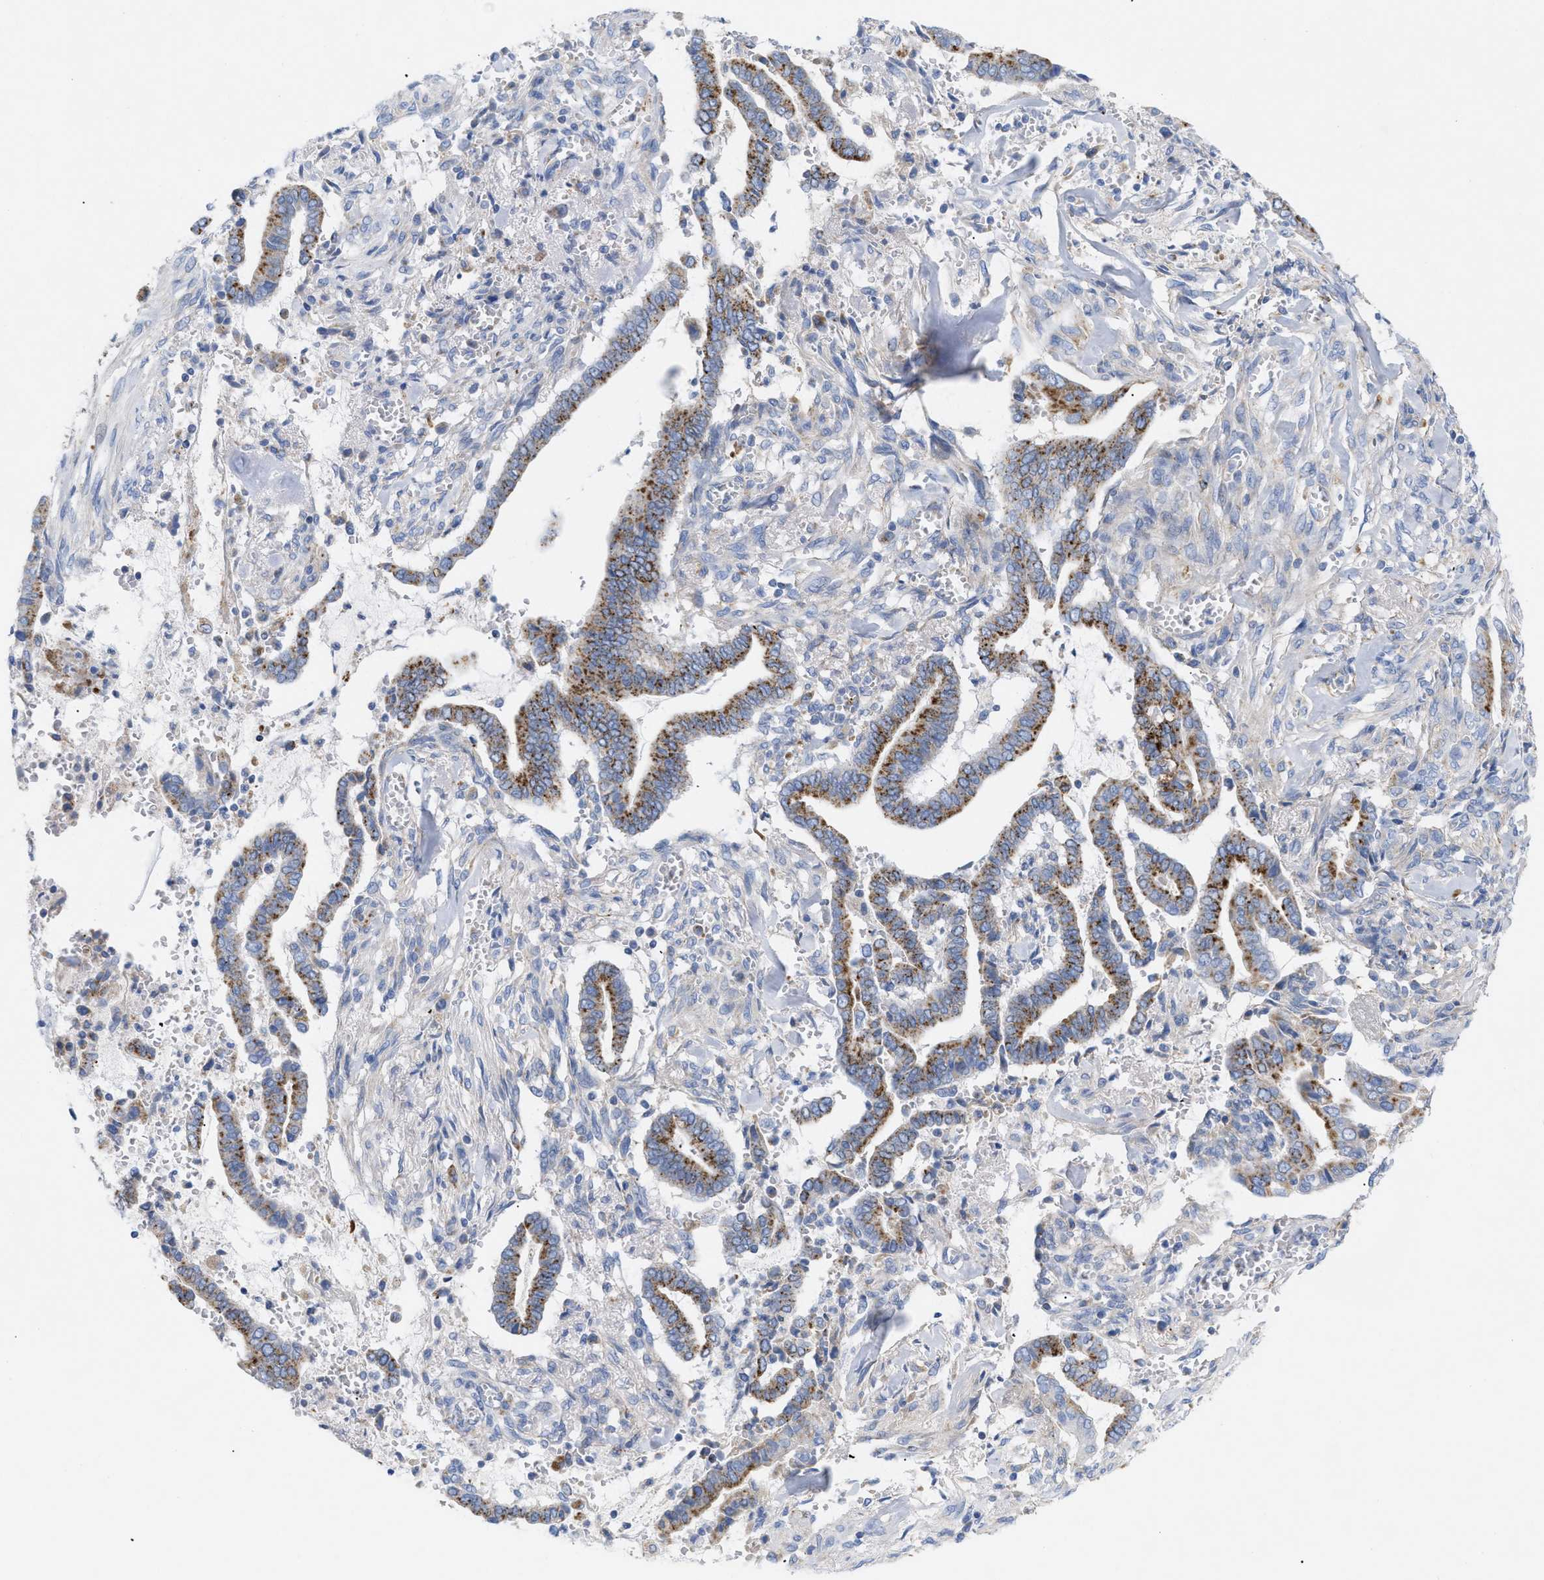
{"staining": {"intensity": "moderate", "quantity": ">75%", "location": "cytoplasmic/membranous"}, "tissue": "cervical cancer", "cell_type": "Tumor cells", "image_type": "cancer", "snomed": [{"axis": "morphology", "description": "Adenocarcinoma, NOS"}, {"axis": "topography", "description": "Cervix"}], "caption": "A brown stain shows moderate cytoplasmic/membranous positivity of a protein in human cervical adenocarcinoma tumor cells. Immunohistochemistry stains the protein in brown and the nuclei are stained blue.", "gene": "DRAM2", "patient": {"sex": "female", "age": 44}}